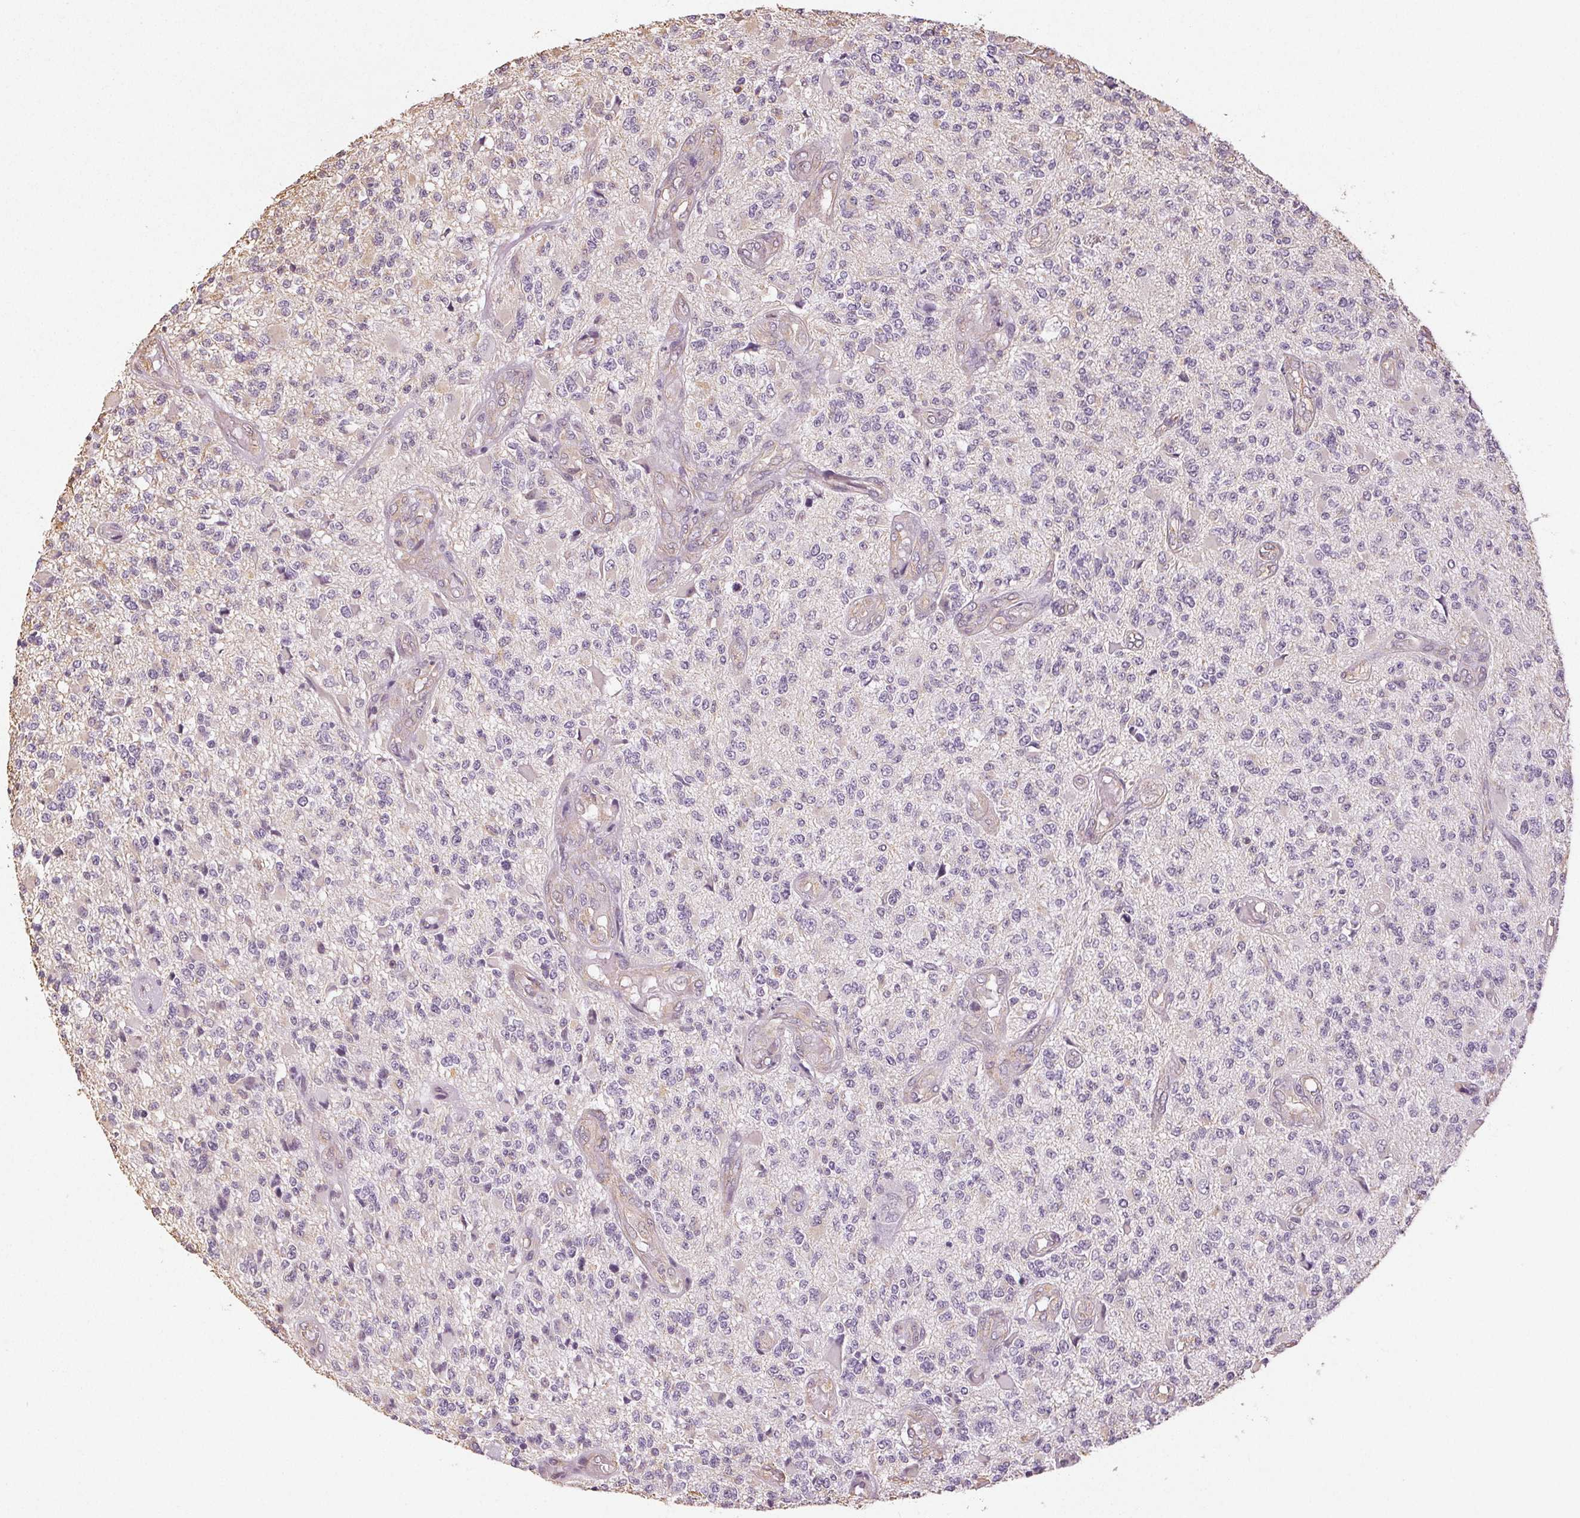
{"staining": {"intensity": "negative", "quantity": "none", "location": "none"}, "tissue": "glioma", "cell_type": "Tumor cells", "image_type": "cancer", "snomed": [{"axis": "morphology", "description": "Glioma, malignant, High grade"}, {"axis": "topography", "description": "Brain"}], "caption": "The histopathology image shows no staining of tumor cells in glioma.", "gene": "COL7A1", "patient": {"sex": "female", "age": 63}}